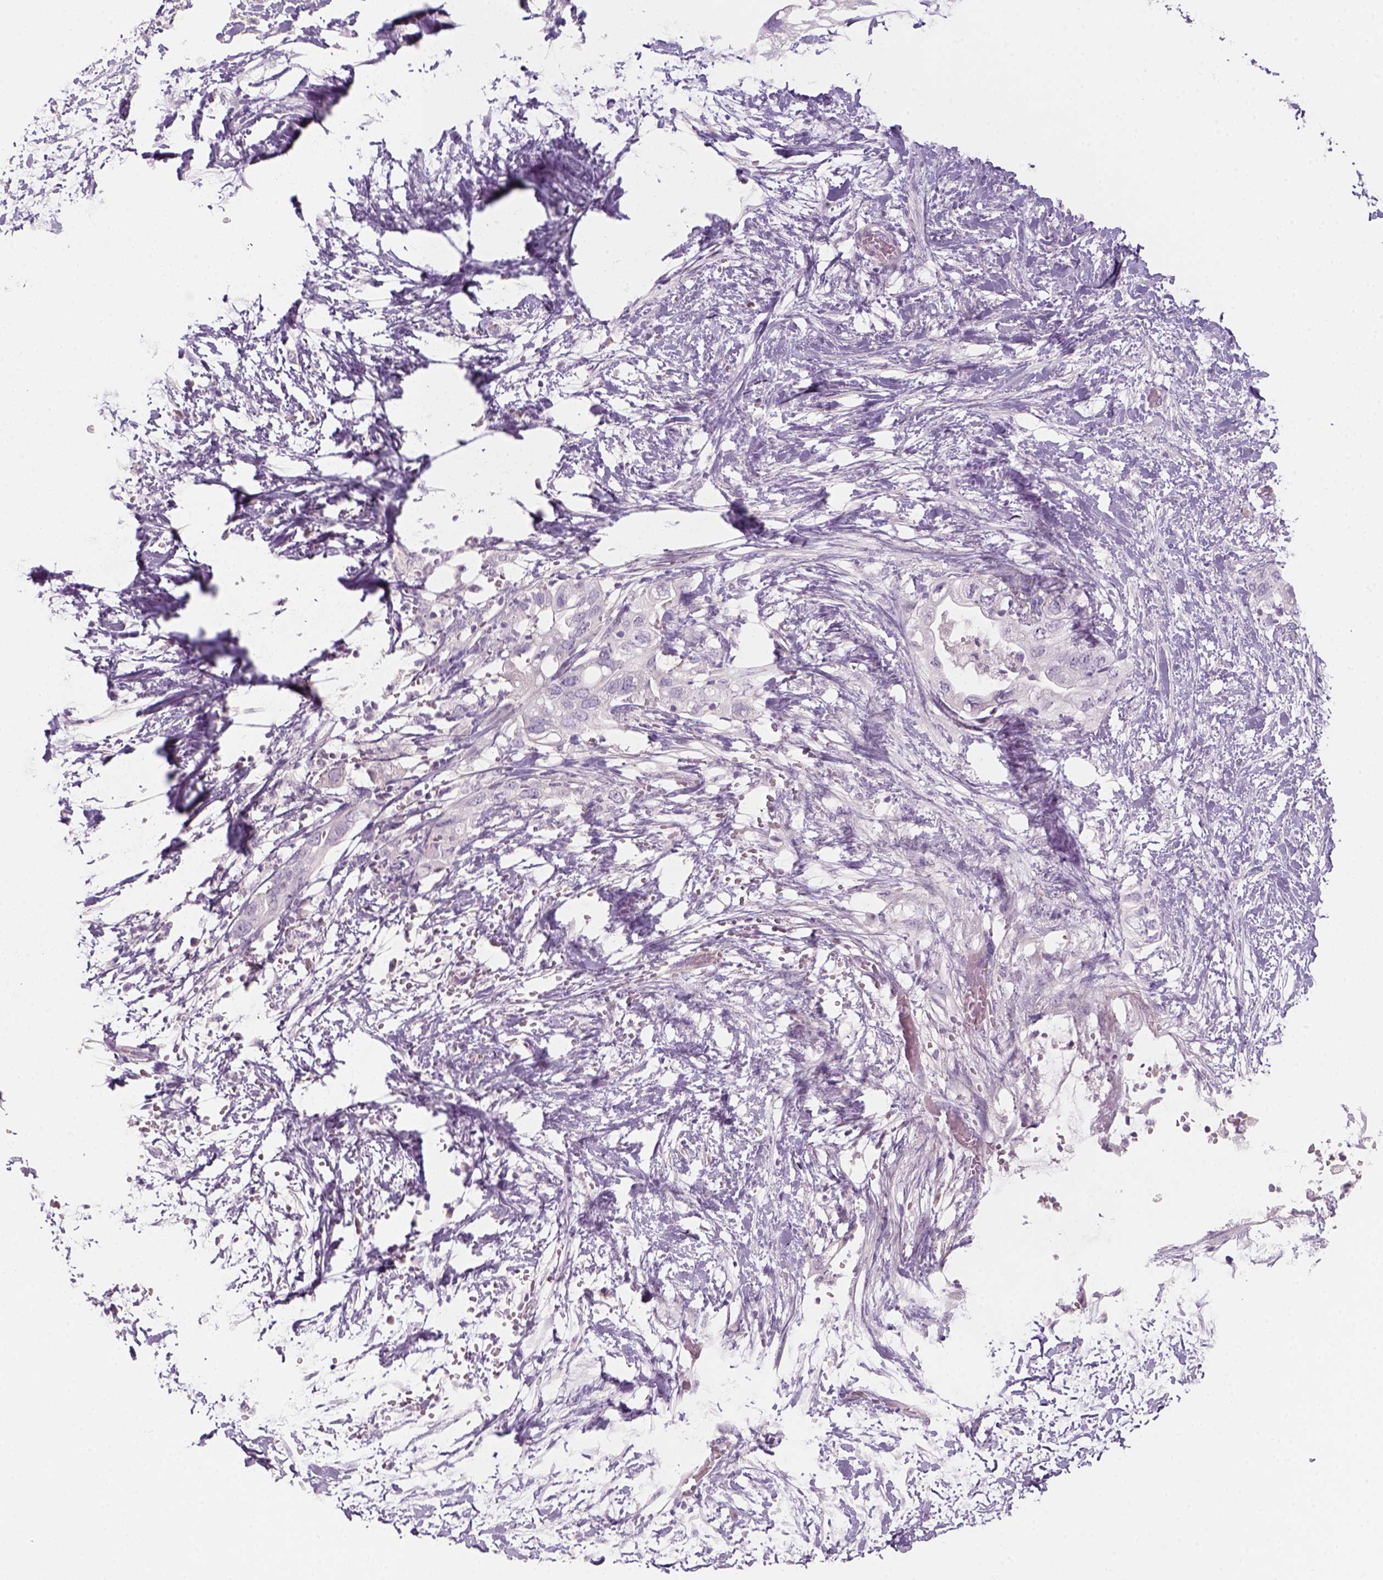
{"staining": {"intensity": "negative", "quantity": "none", "location": "none"}, "tissue": "pancreatic cancer", "cell_type": "Tumor cells", "image_type": "cancer", "snomed": [{"axis": "morphology", "description": "Adenocarcinoma, NOS"}, {"axis": "topography", "description": "Pancreas"}], "caption": "Immunohistochemistry (IHC) of pancreatic adenocarcinoma exhibits no expression in tumor cells.", "gene": "KRT25", "patient": {"sex": "female", "age": 72}}